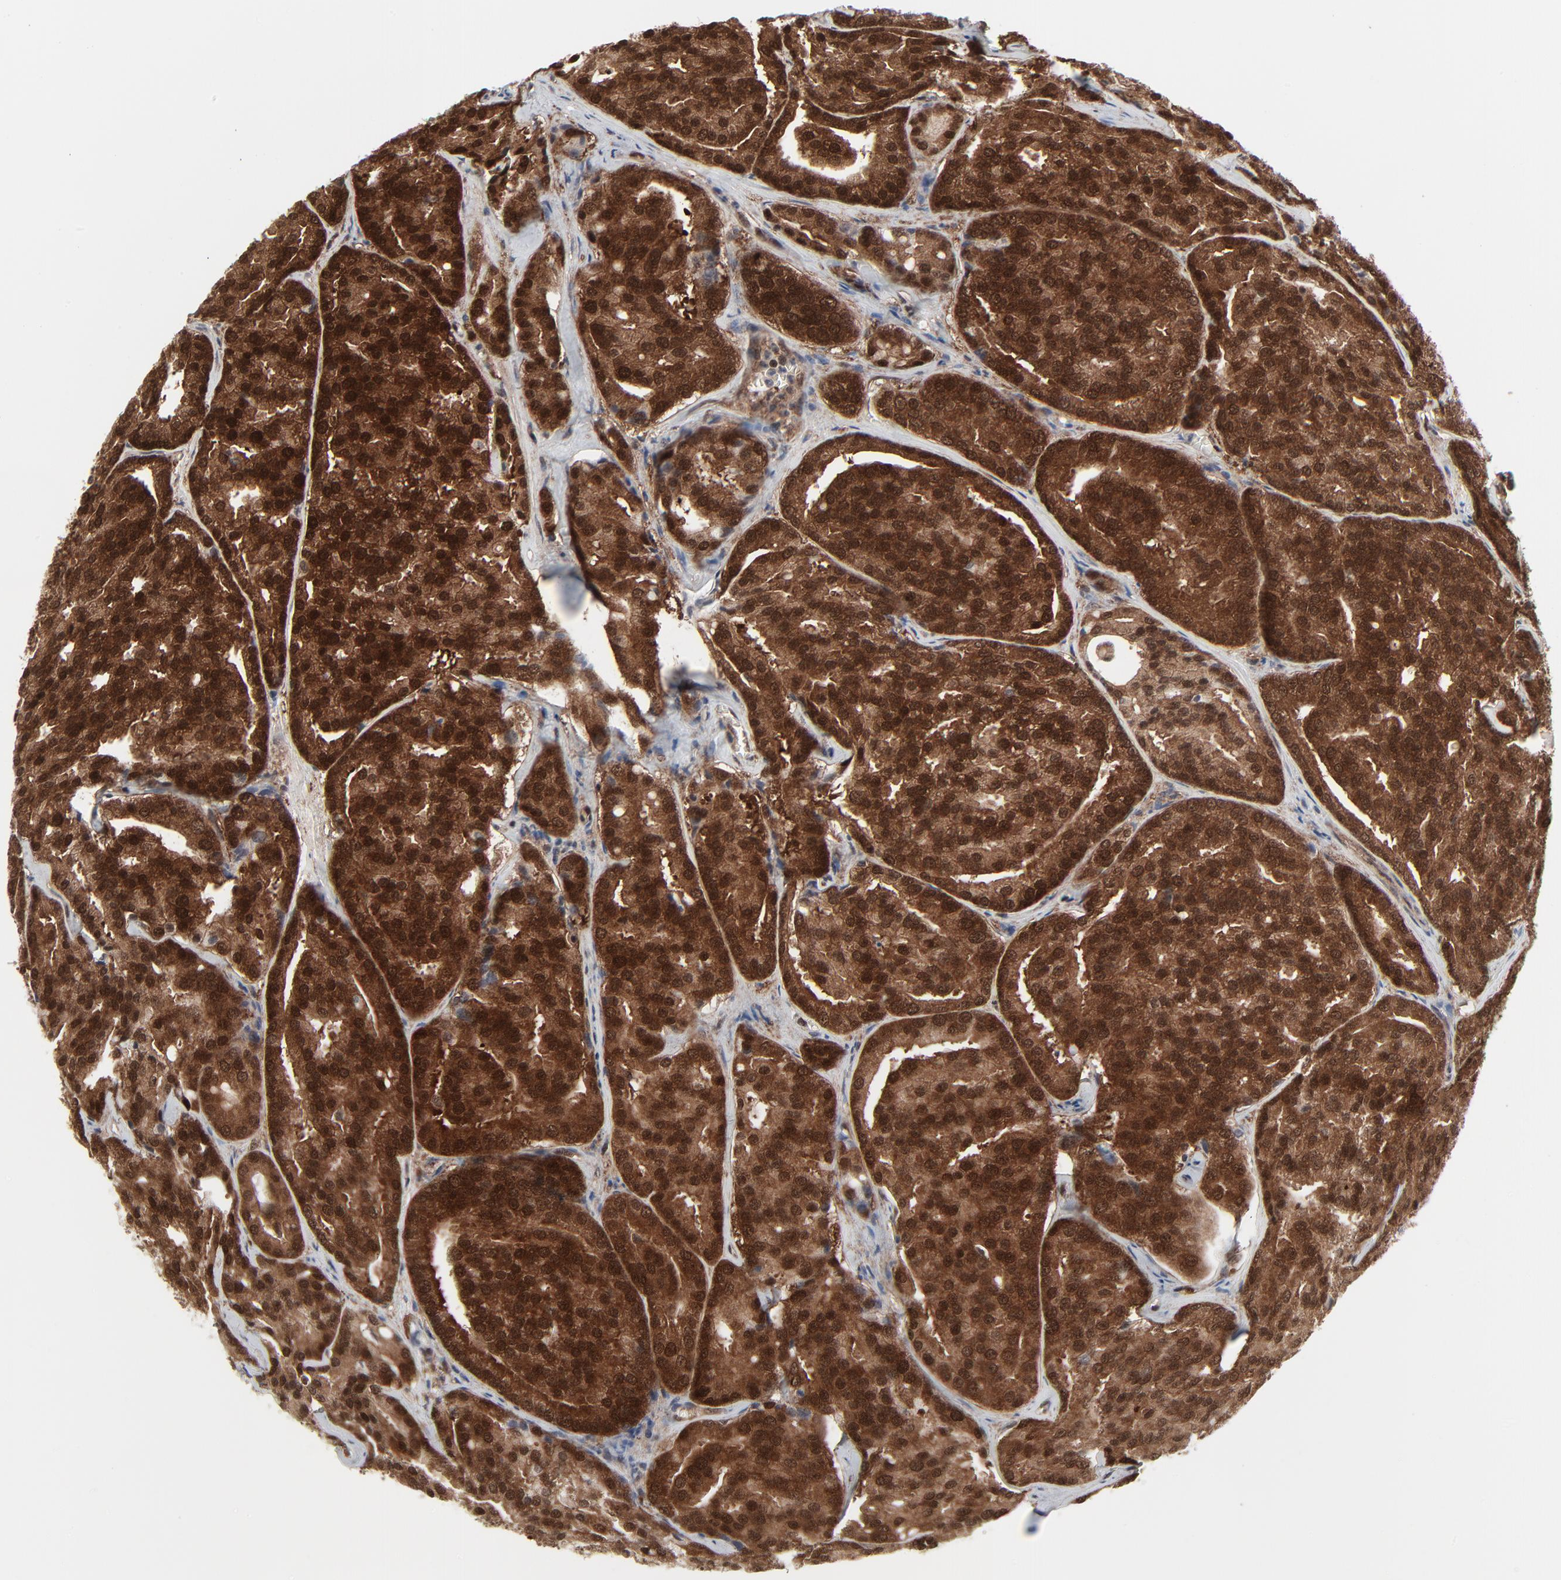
{"staining": {"intensity": "strong", "quantity": ">75%", "location": "cytoplasmic/membranous,nuclear"}, "tissue": "prostate cancer", "cell_type": "Tumor cells", "image_type": "cancer", "snomed": [{"axis": "morphology", "description": "Adenocarcinoma, High grade"}, {"axis": "topography", "description": "Prostate"}], "caption": "A photomicrograph of human adenocarcinoma (high-grade) (prostate) stained for a protein exhibits strong cytoplasmic/membranous and nuclear brown staining in tumor cells.", "gene": "AKT1", "patient": {"sex": "male", "age": 64}}